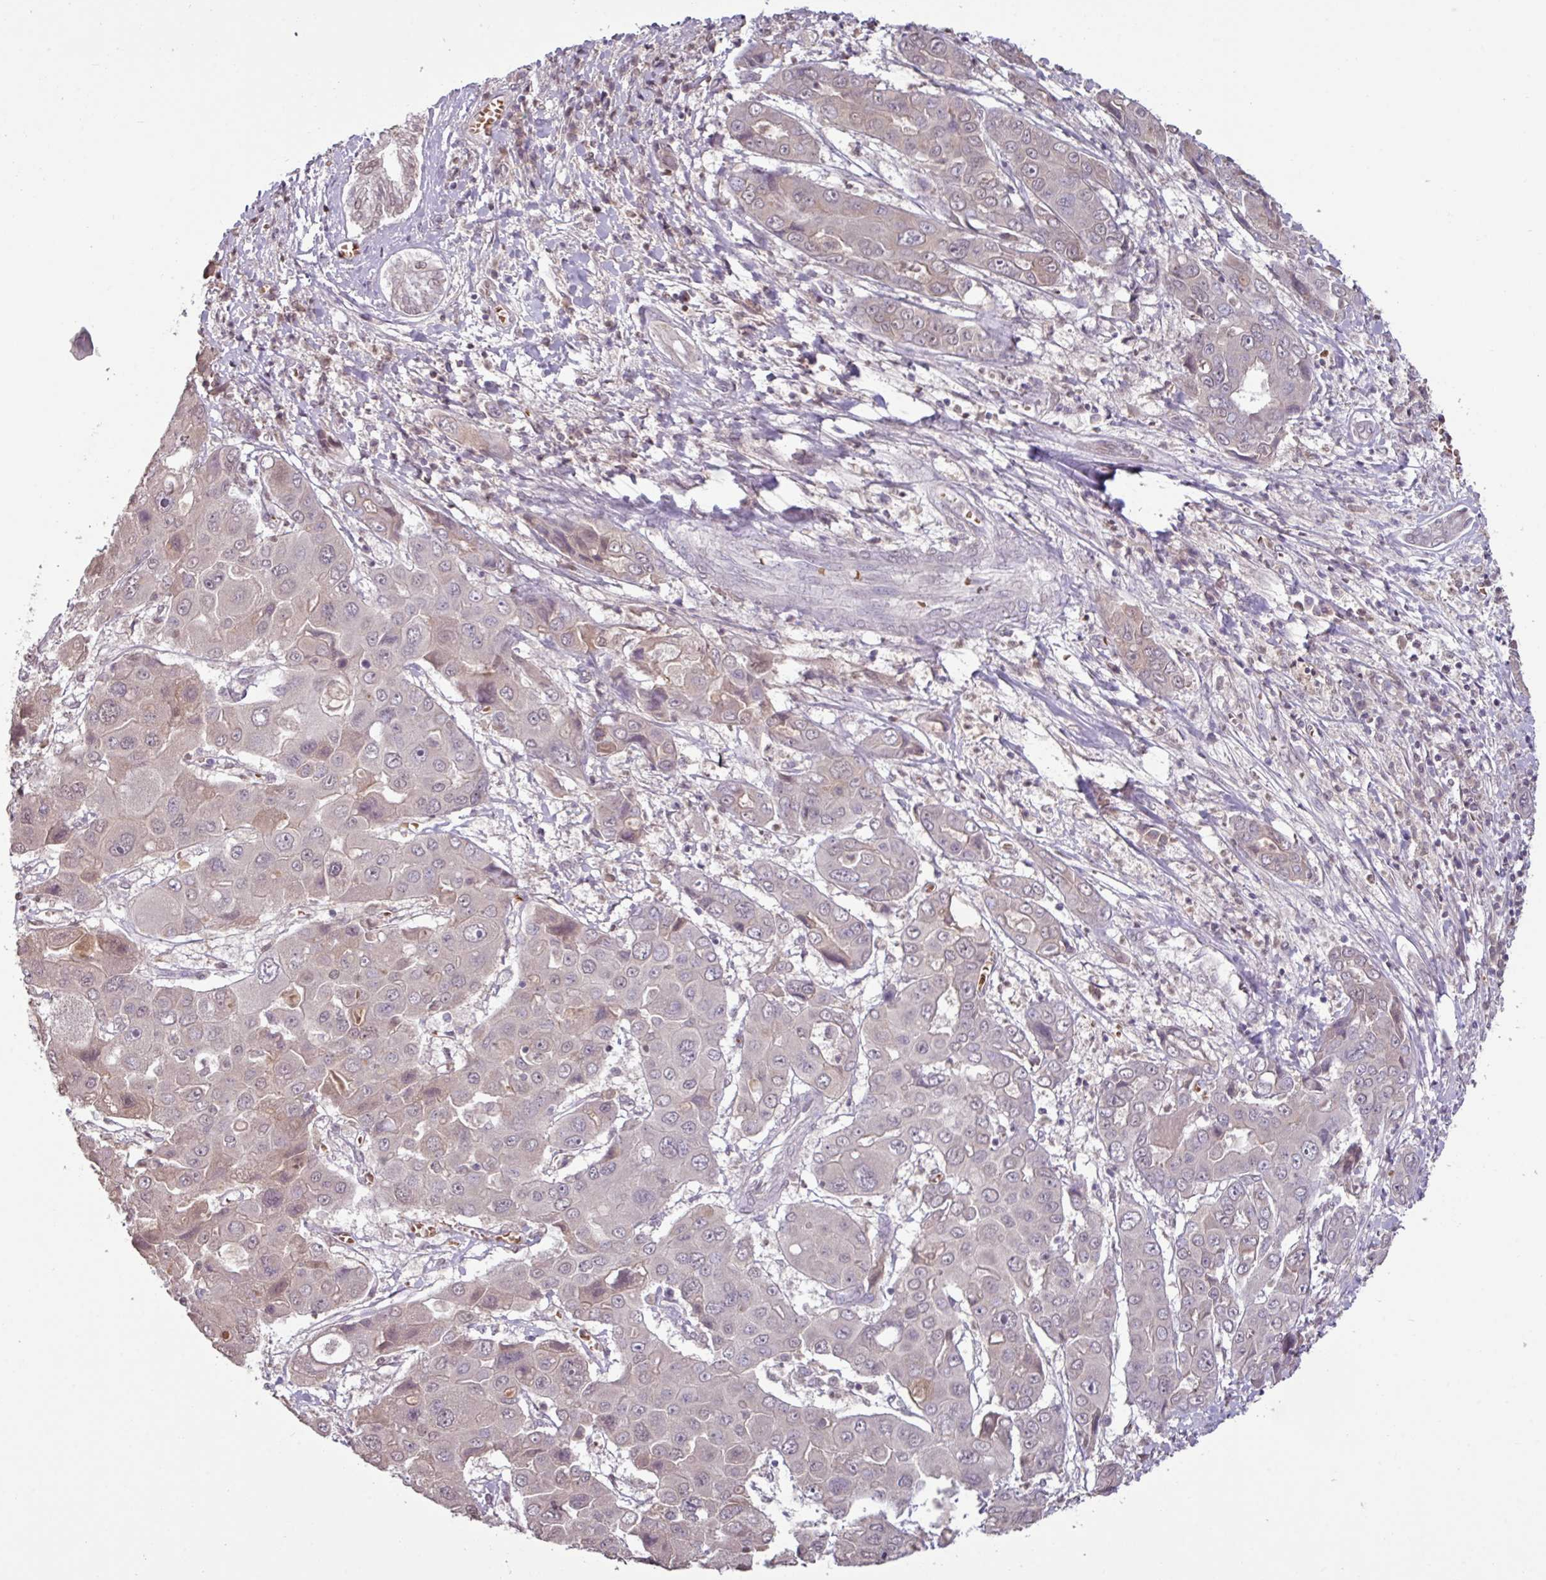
{"staining": {"intensity": "negative", "quantity": "none", "location": "none"}, "tissue": "liver cancer", "cell_type": "Tumor cells", "image_type": "cancer", "snomed": [{"axis": "morphology", "description": "Cholangiocarcinoma"}, {"axis": "topography", "description": "Liver"}], "caption": "A micrograph of liver cancer stained for a protein reveals no brown staining in tumor cells.", "gene": "SLC5A10", "patient": {"sex": "male", "age": 67}}